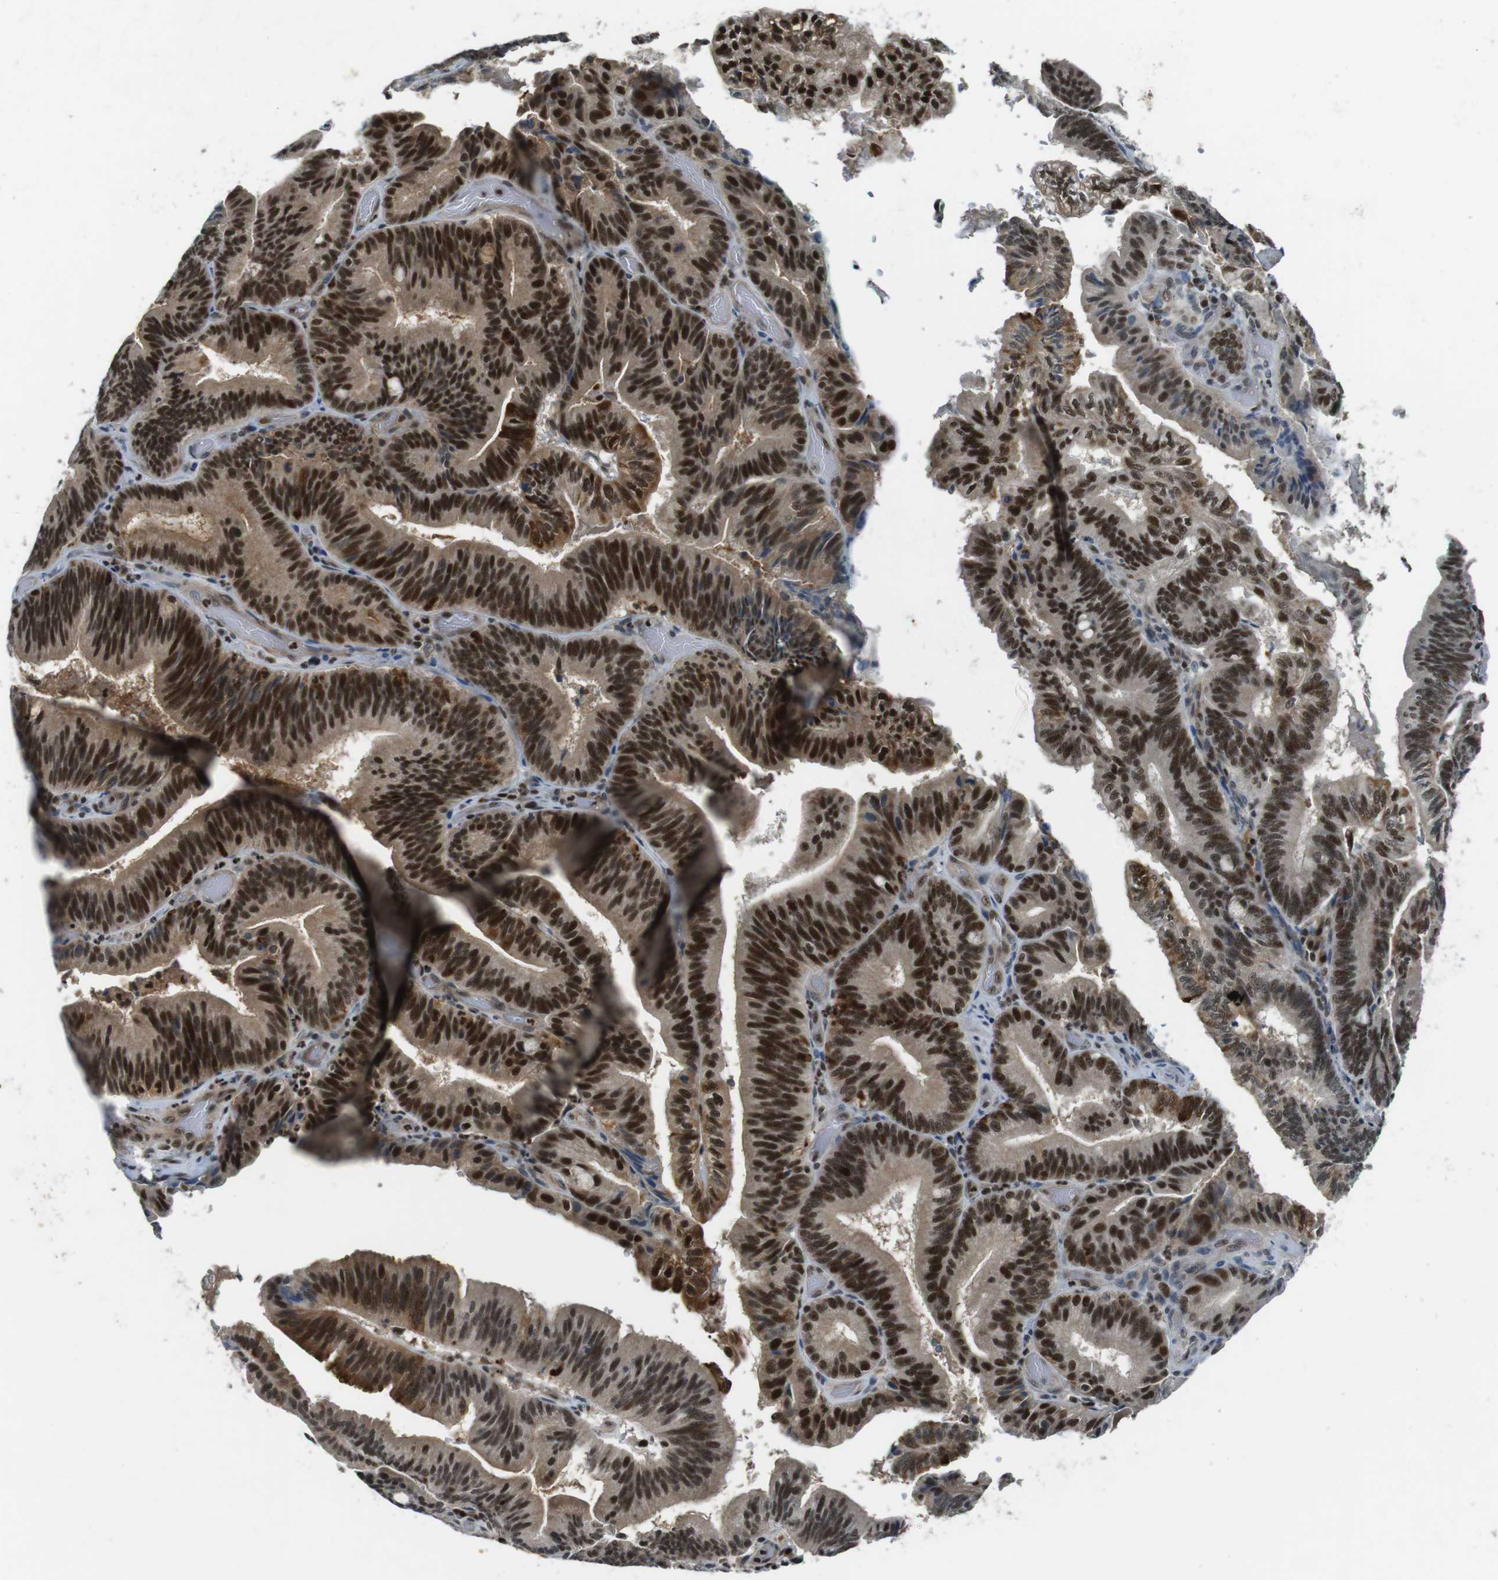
{"staining": {"intensity": "strong", "quantity": ">75%", "location": "cytoplasmic/membranous,nuclear"}, "tissue": "pancreatic cancer", "cell_type": "Tumor cells", "image_type": "cancer", "snomed": [{"axis": "morphology", "description": "Adenocarcinoma, NOS"}, {"axis": "topography", "description": "Pancreas"}], "caption": "The micrograph displays immunohistochemical staining of adenocarcinoma (pancreatic). There is strong cytoplasmic/membranous and nuclear expression is present in approximately >75% of tumor cells.", "gene": "MAPKAPK5", "patient": {"sex": "male", "age": 82}}